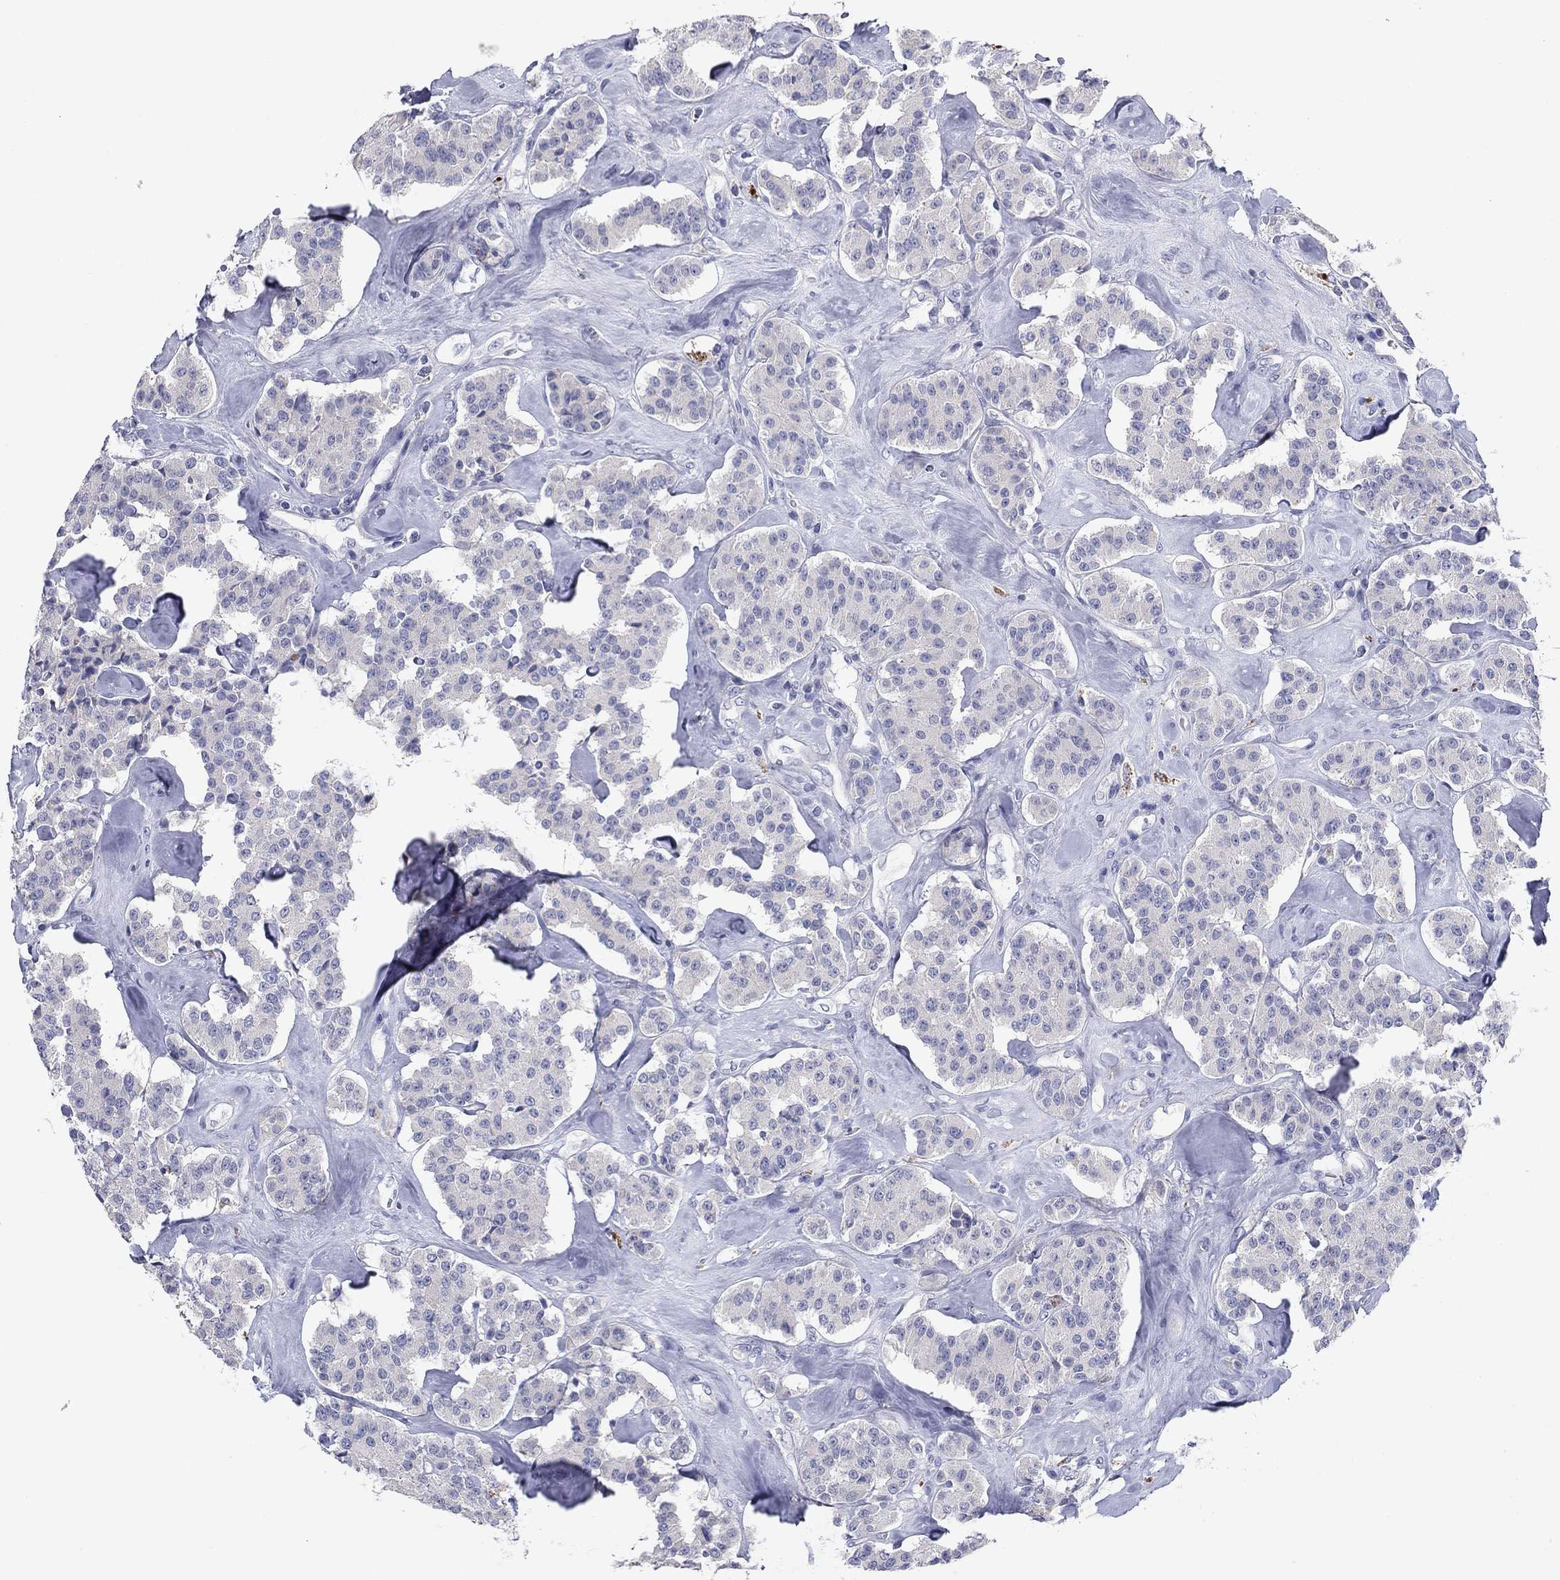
{"staining": {"intensity": "negative", "quantity": "none", "location": "none"}, "tissue": "carcinoid", "cell_type": "Tumor cells", "image_type": "cancer", "snomed": [{"axis": "morphology", "description": "Carcinoid, malignant, NOS"}, {"axis": "topography", "description": "Pancreas"}], "caption": "Tumor cells show no significant protein positivity in malignant carcinoid. The staining is performed using DAB brown chromogen with nuclei counter-stained in using hematoxylin.", "gene": "CNTNAP4", "patient": {"sex": "male", "age": 41}}